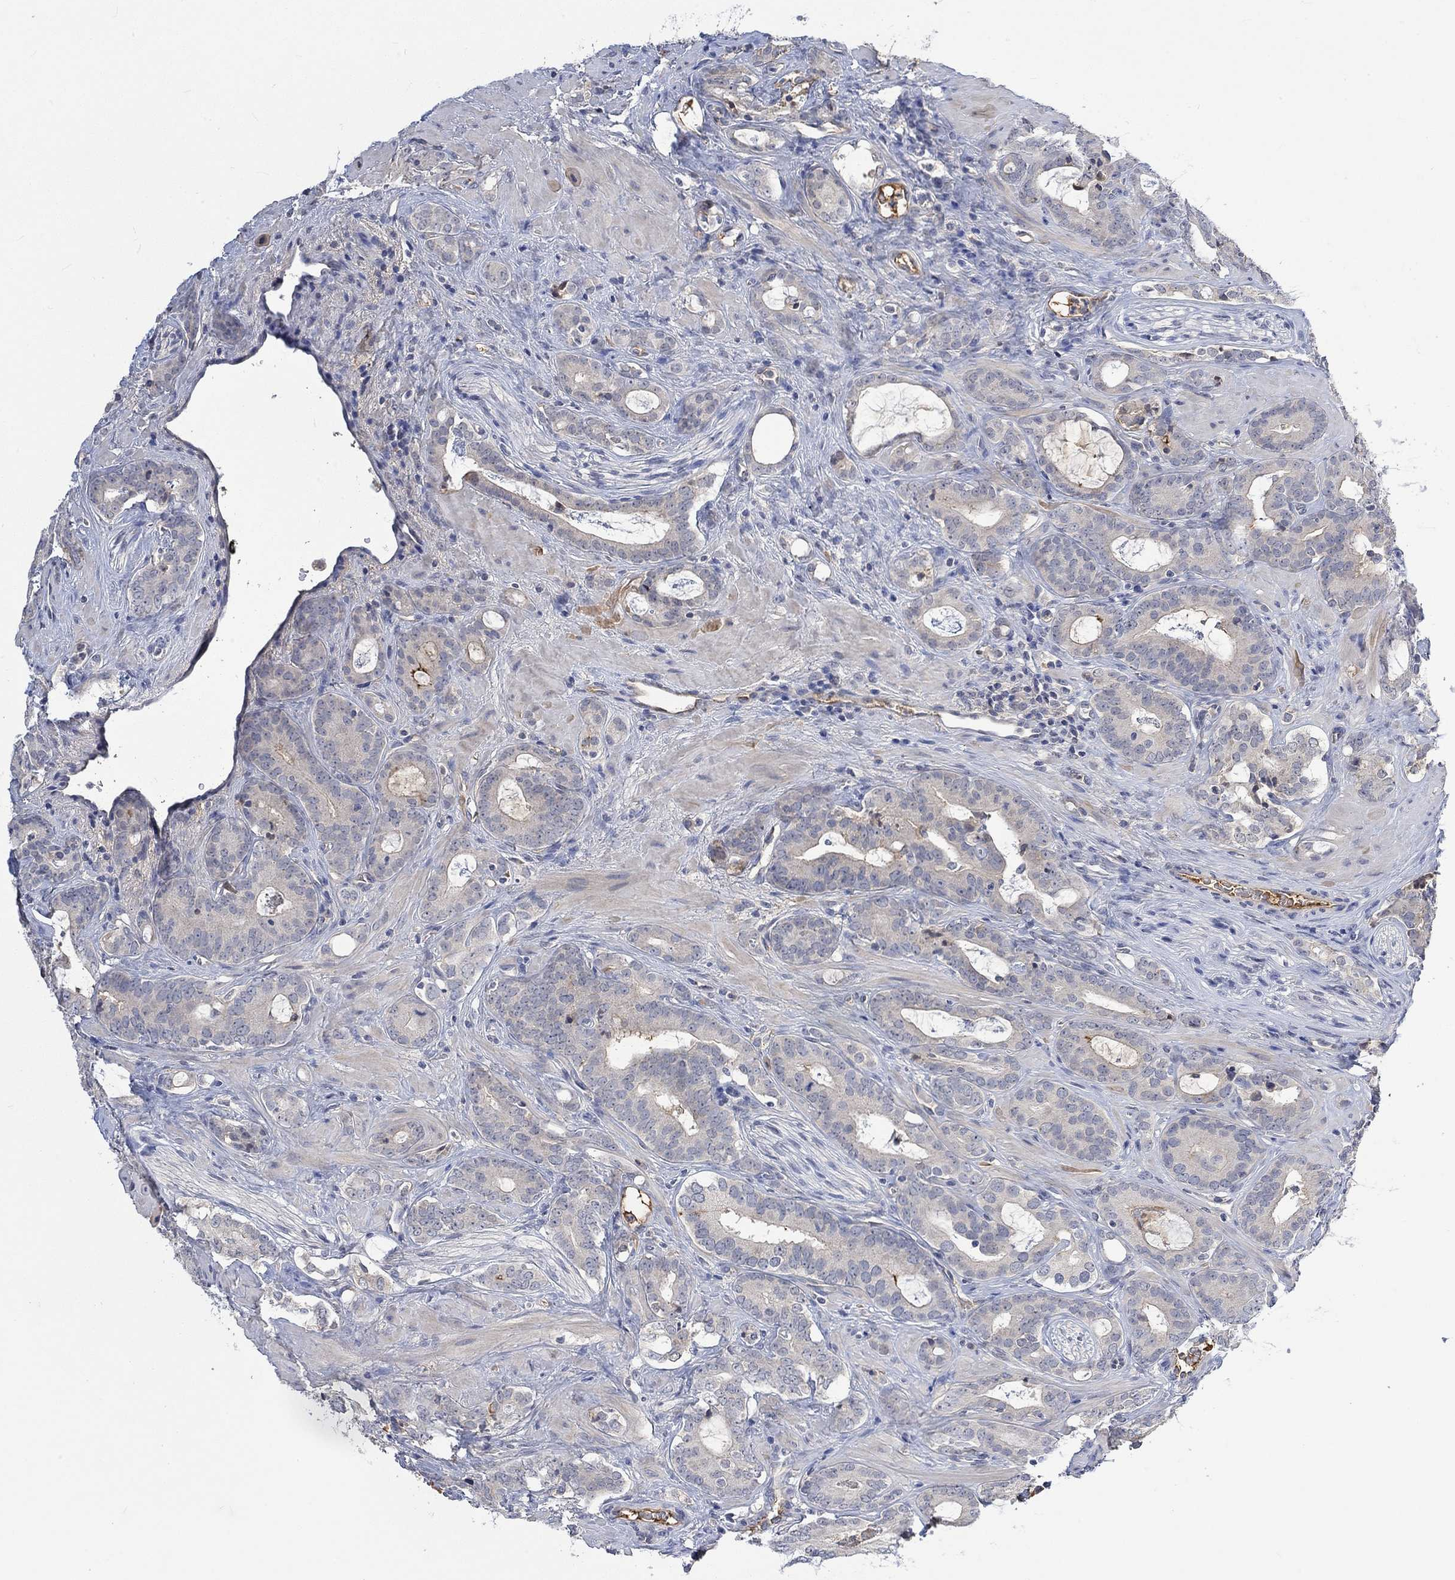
{"staining": {"intensity": "negative", "quantity": "none", "location": "none"}, "tissue": "prostate cancer", "cell_type": "Tumor cells", "image_type": "cancer", "snomed": [{"axis": "morphology", "description": "Adenocarcinoma, NOS"}, {"axis": "topography", "description": "Prostate"}], "caption": "DAB immunohistochemical staining of prostate cancer (adenocarcinoma) reveals no significant positivity in tumor cells.", "gene": "MSTN", "patient": {"sex": "male", "age": 55}}